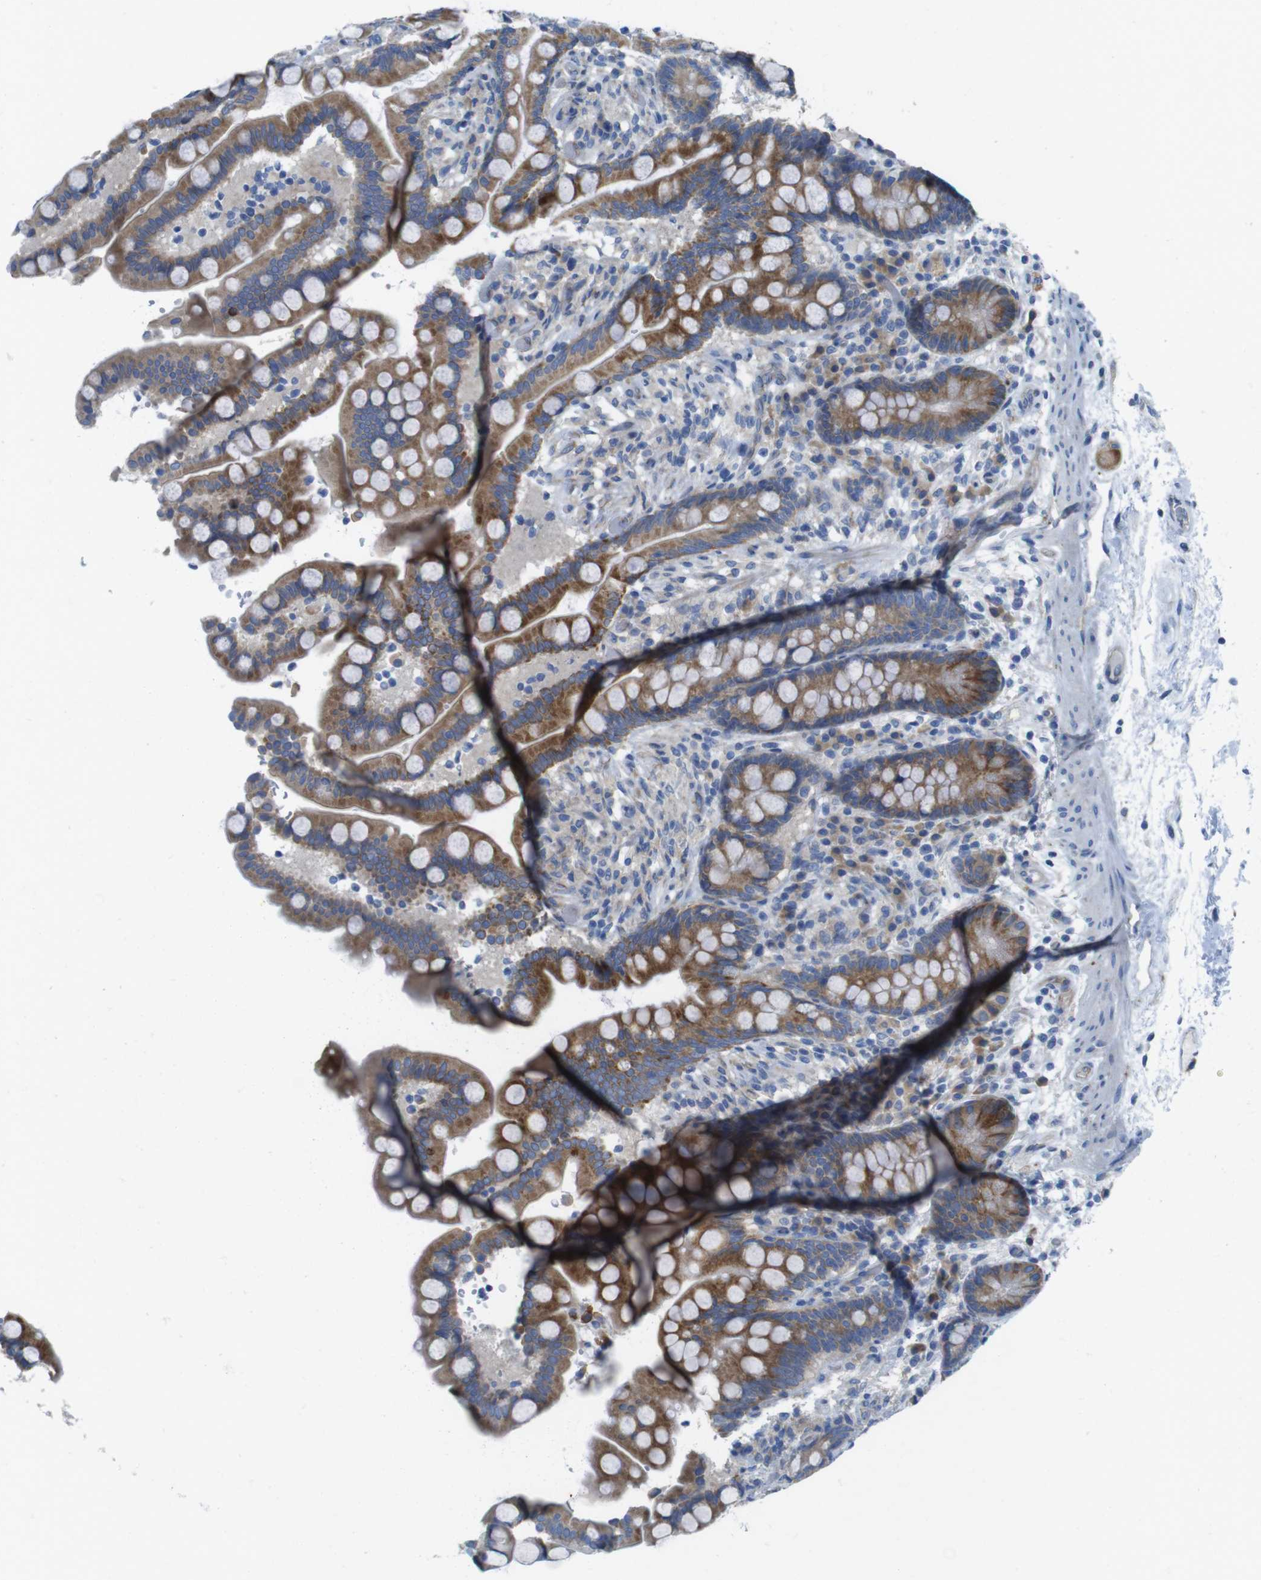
{"staining": {"intensity": "moderate", "quantity": ">75%", "location": "cytoplasmic/membranous"}, "tissue": "colon", "cell_type": "Endothelial cells", "image_type": "normal", "snomed": [{"axis": "morphology", "description": "Normal tissue, NOS"}, {"axis": "topography", "description": "Colon"}], "caption": "Immunohistochemical staining of normal colon demonstrates moderate cytoplasmic/membranous protein expression in about >75% of endothelial cells. Nuclei are stained in blue.", "gene": "TMEM234", "patient": {"sex": "male", "age": 73}}